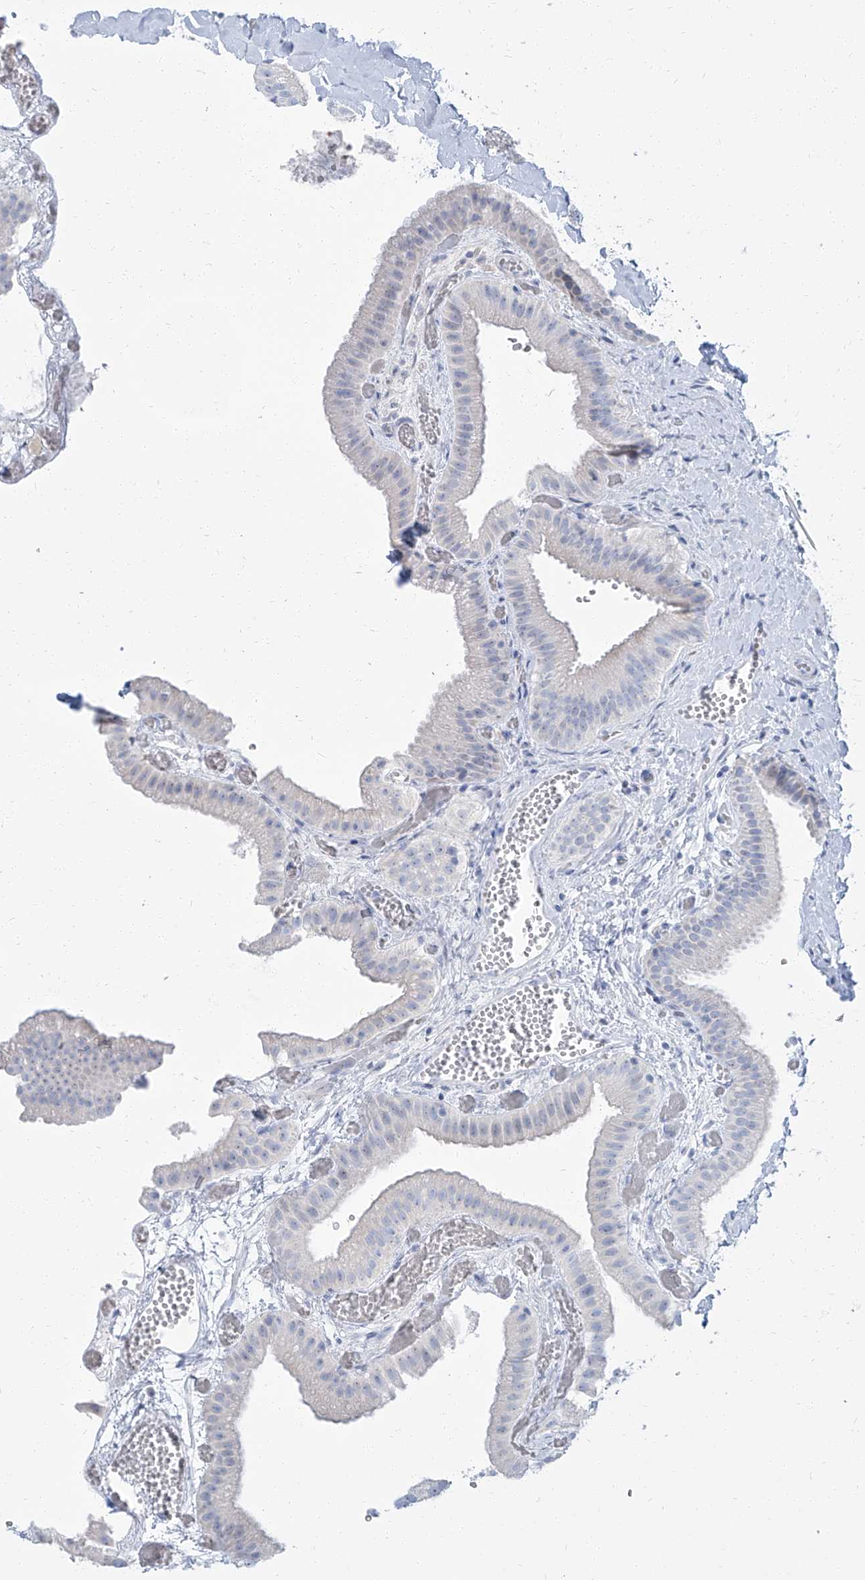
{"staining": {"intensity": "negative", "quantity": "none", "location": "none"}, "tissue": "gallbladder", "cell_type": "Glandular cells", "image_type": "normal", "snomed": [{"axis": "morphology", "description": "Normal tissue, NOS"}, {"axis": "topography", "description": "Gallbladder"}], "caption": "An IHC photomicrograph of unremarkable gallbladder is shown. There is no staining in glandular cells of gallbladder. (Brightfield microscopy of DAB immunohistochemistry at high magnification).", "gene": "TXLNB", "patient": {"sex": "female", "age": 64}}